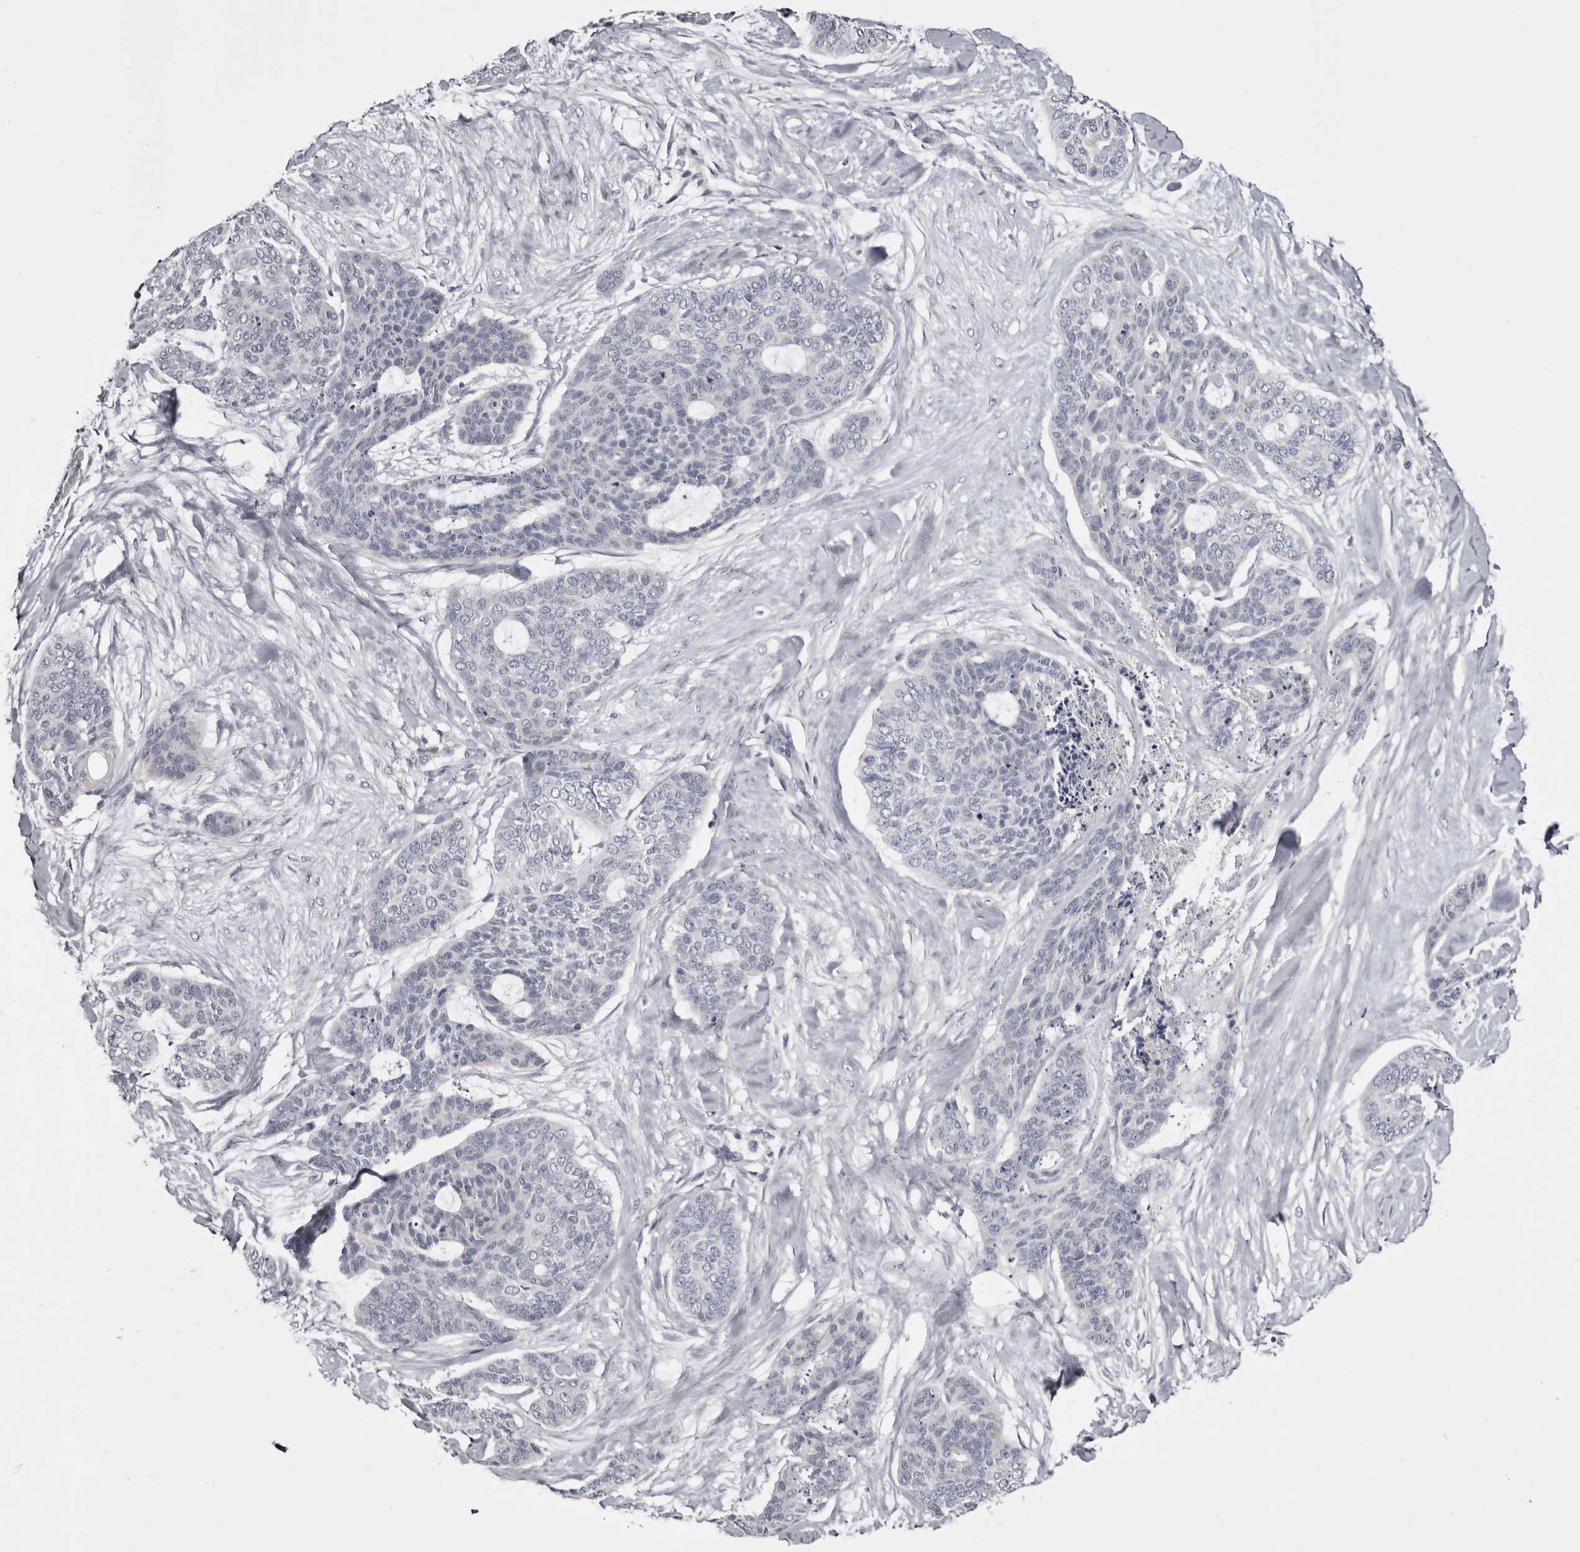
{"staining": {"intensity": "negative", "quantity": "none", "location": "none"}, "tissue": "skin cancer", "cell_type": "Tumor cells", "image_type": "cancer", "snomed": [{"axis": "morphology", "description": "Basal cell carcinoma"}, {"axis": "topography", "description": "Skin"}], "caption": "This histopathology image is of skin cancer stained with IHC to label a protein in brown with the nuclei are counter-stained blue. There is no expression in tumor cells.", "gene": "CASQ1", "patient": {"sex": "female", "age": 64}}